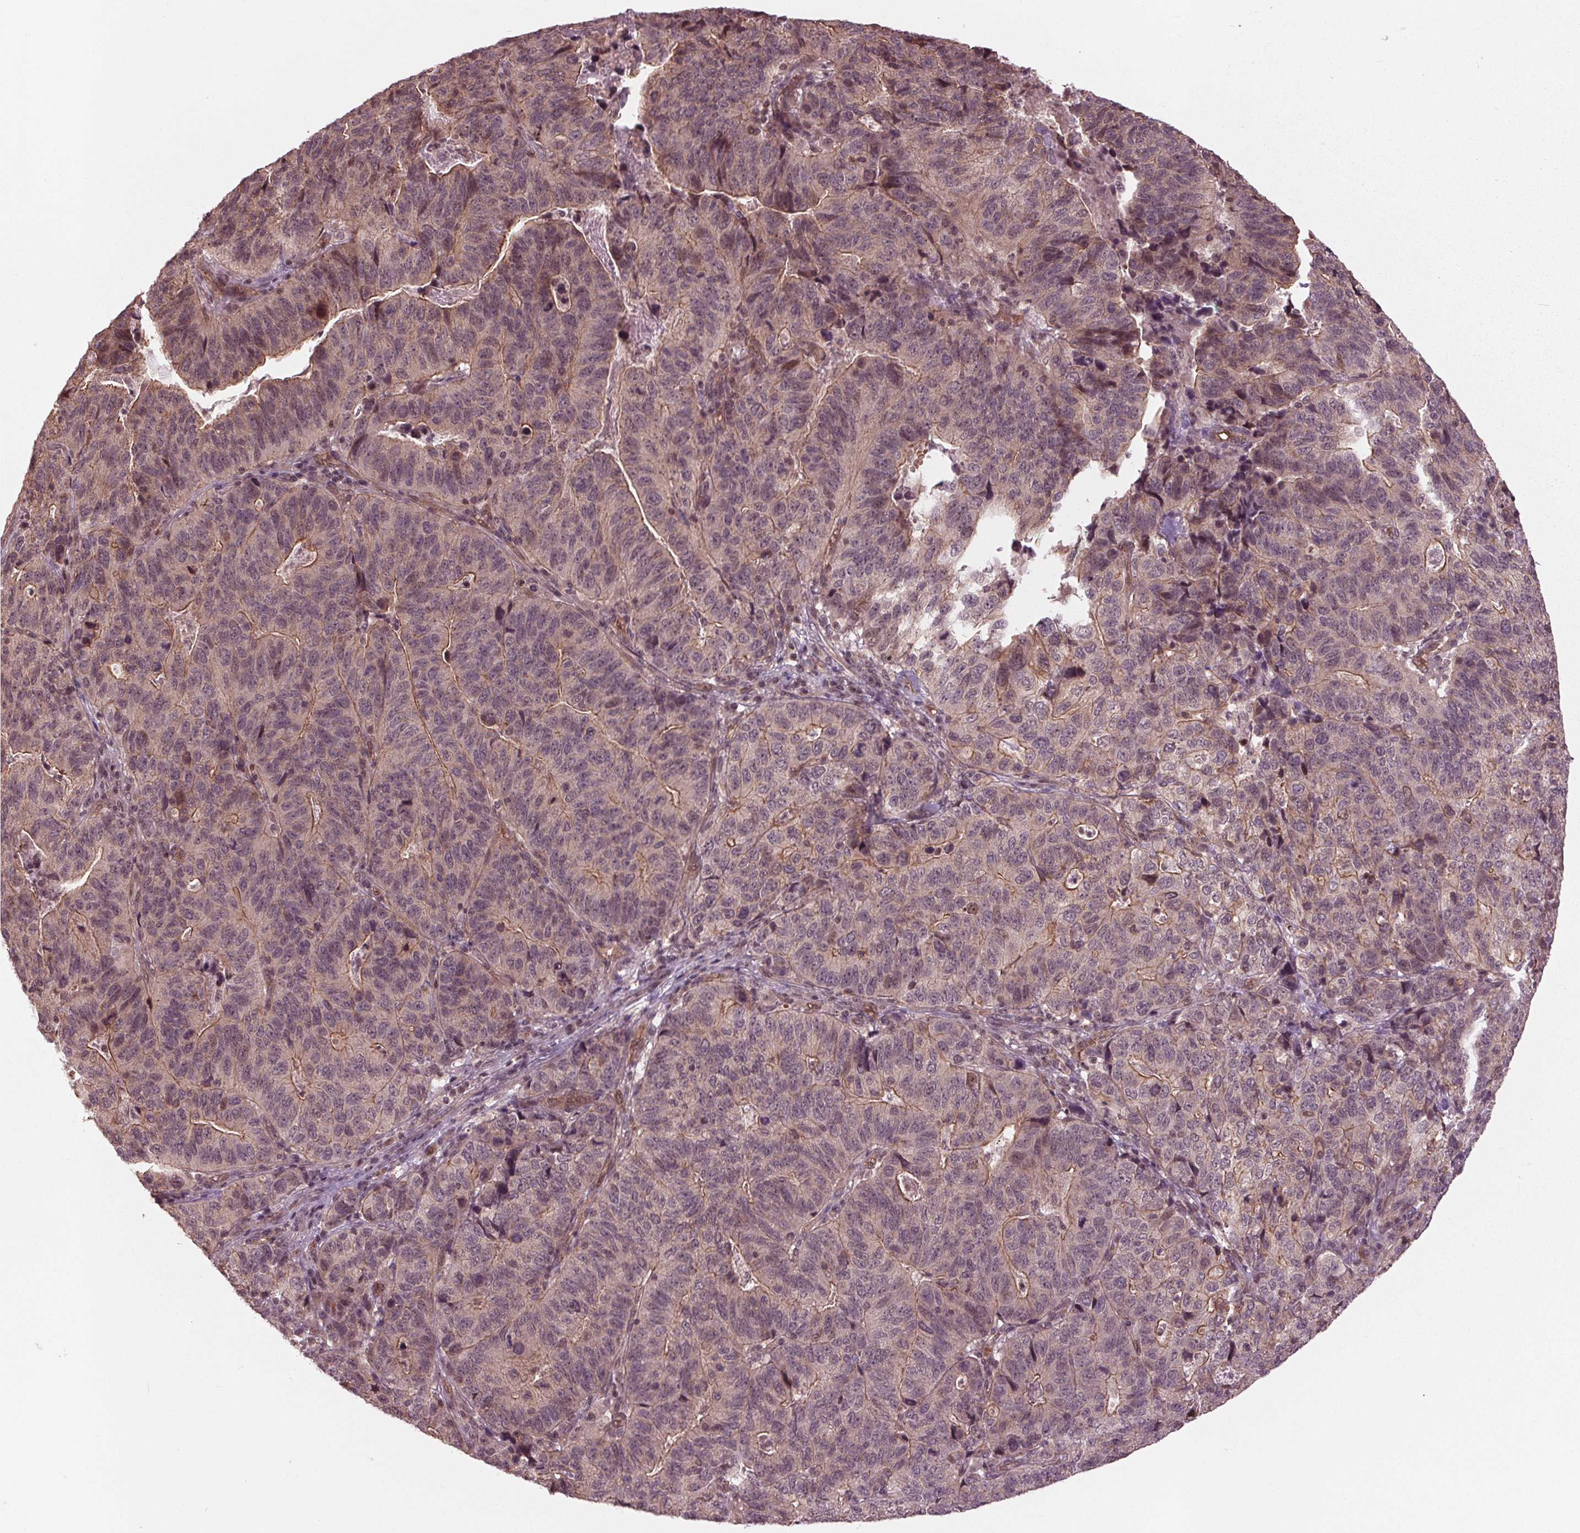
{"staining": {"intensity": "weak", "quantity": "<25%", "location": "nuclear"}, "tissue": "stomach cancer", "cell_type": "Tumor cells", "image_type": "cancer", "snomed": [{"axis": "morphology", "description": "Adenocarcinoma, NOS"}, {"axis": "topography", "description": "Stomach, upper"}], "caption": "High power microscopy micrograph of an IHC histopathology image of stomach adenocarcinoma, revealing no significant positivity in tumor cells. (IHC, brightfield microscopy, high magnification).", "gene": "BTBD1", "patient": {"sex": "female", "age": 67}}